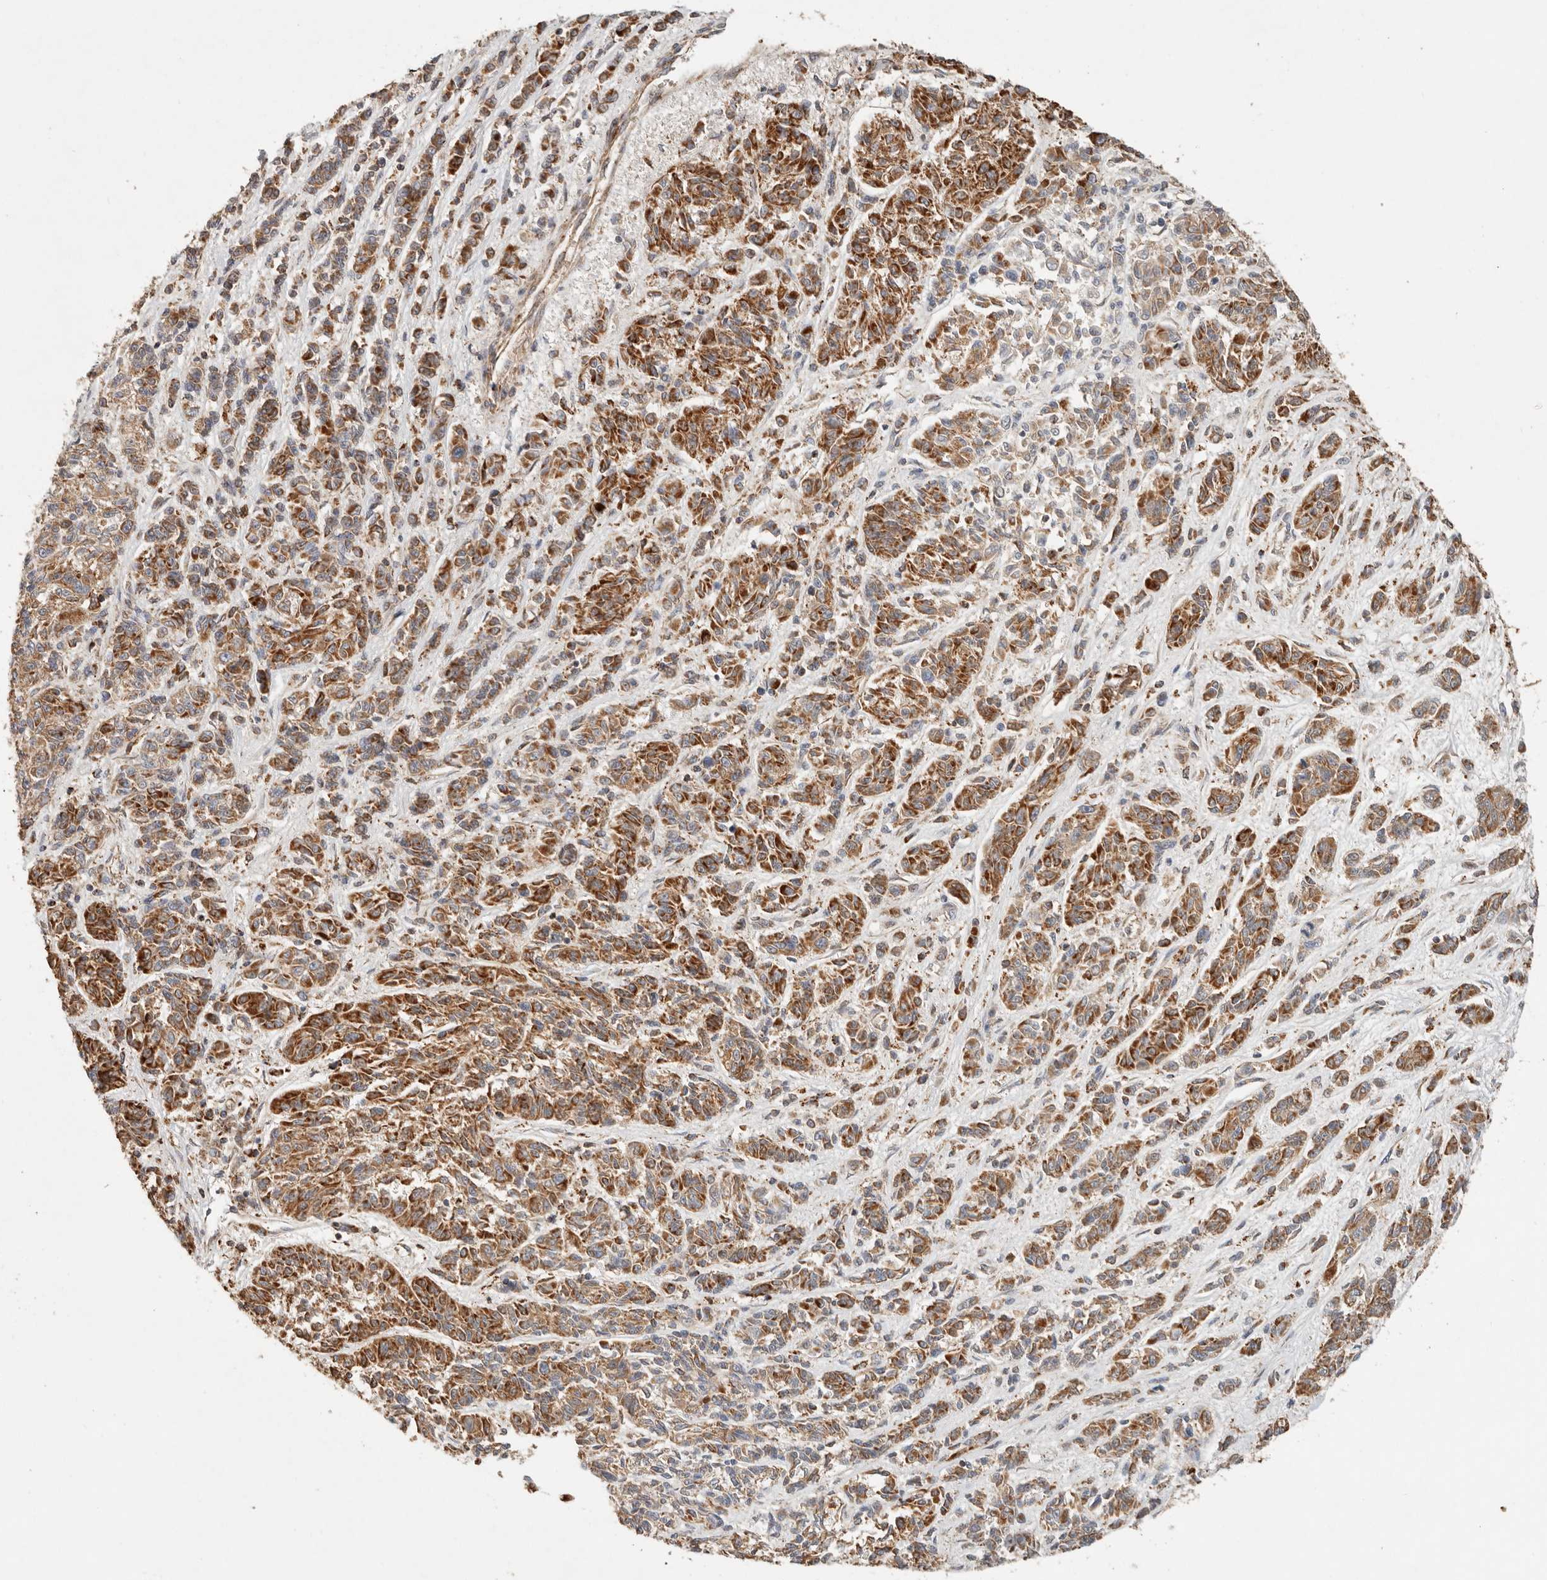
{"staining": {"intensity": "strong", "quantity": ">75%", "location": "cytoplasmic/membranous"}, "tissue": "melanoma", "cell_type": "Tumor cells", "image_type": "cancer", "snomed": [{"axis": "morphology", "description": "Malignant melanoma, NOS"}, {"axis": "topography", "description": "Skin"}], "caption": "About >75% of tumor cells in human melanoma display strong cytoplasmic/membranous protein staining as visualized by brown immunohistochemical staining.", "gene": "ARHGEF10L", "patient": {"sex": "male", "age": 53}}